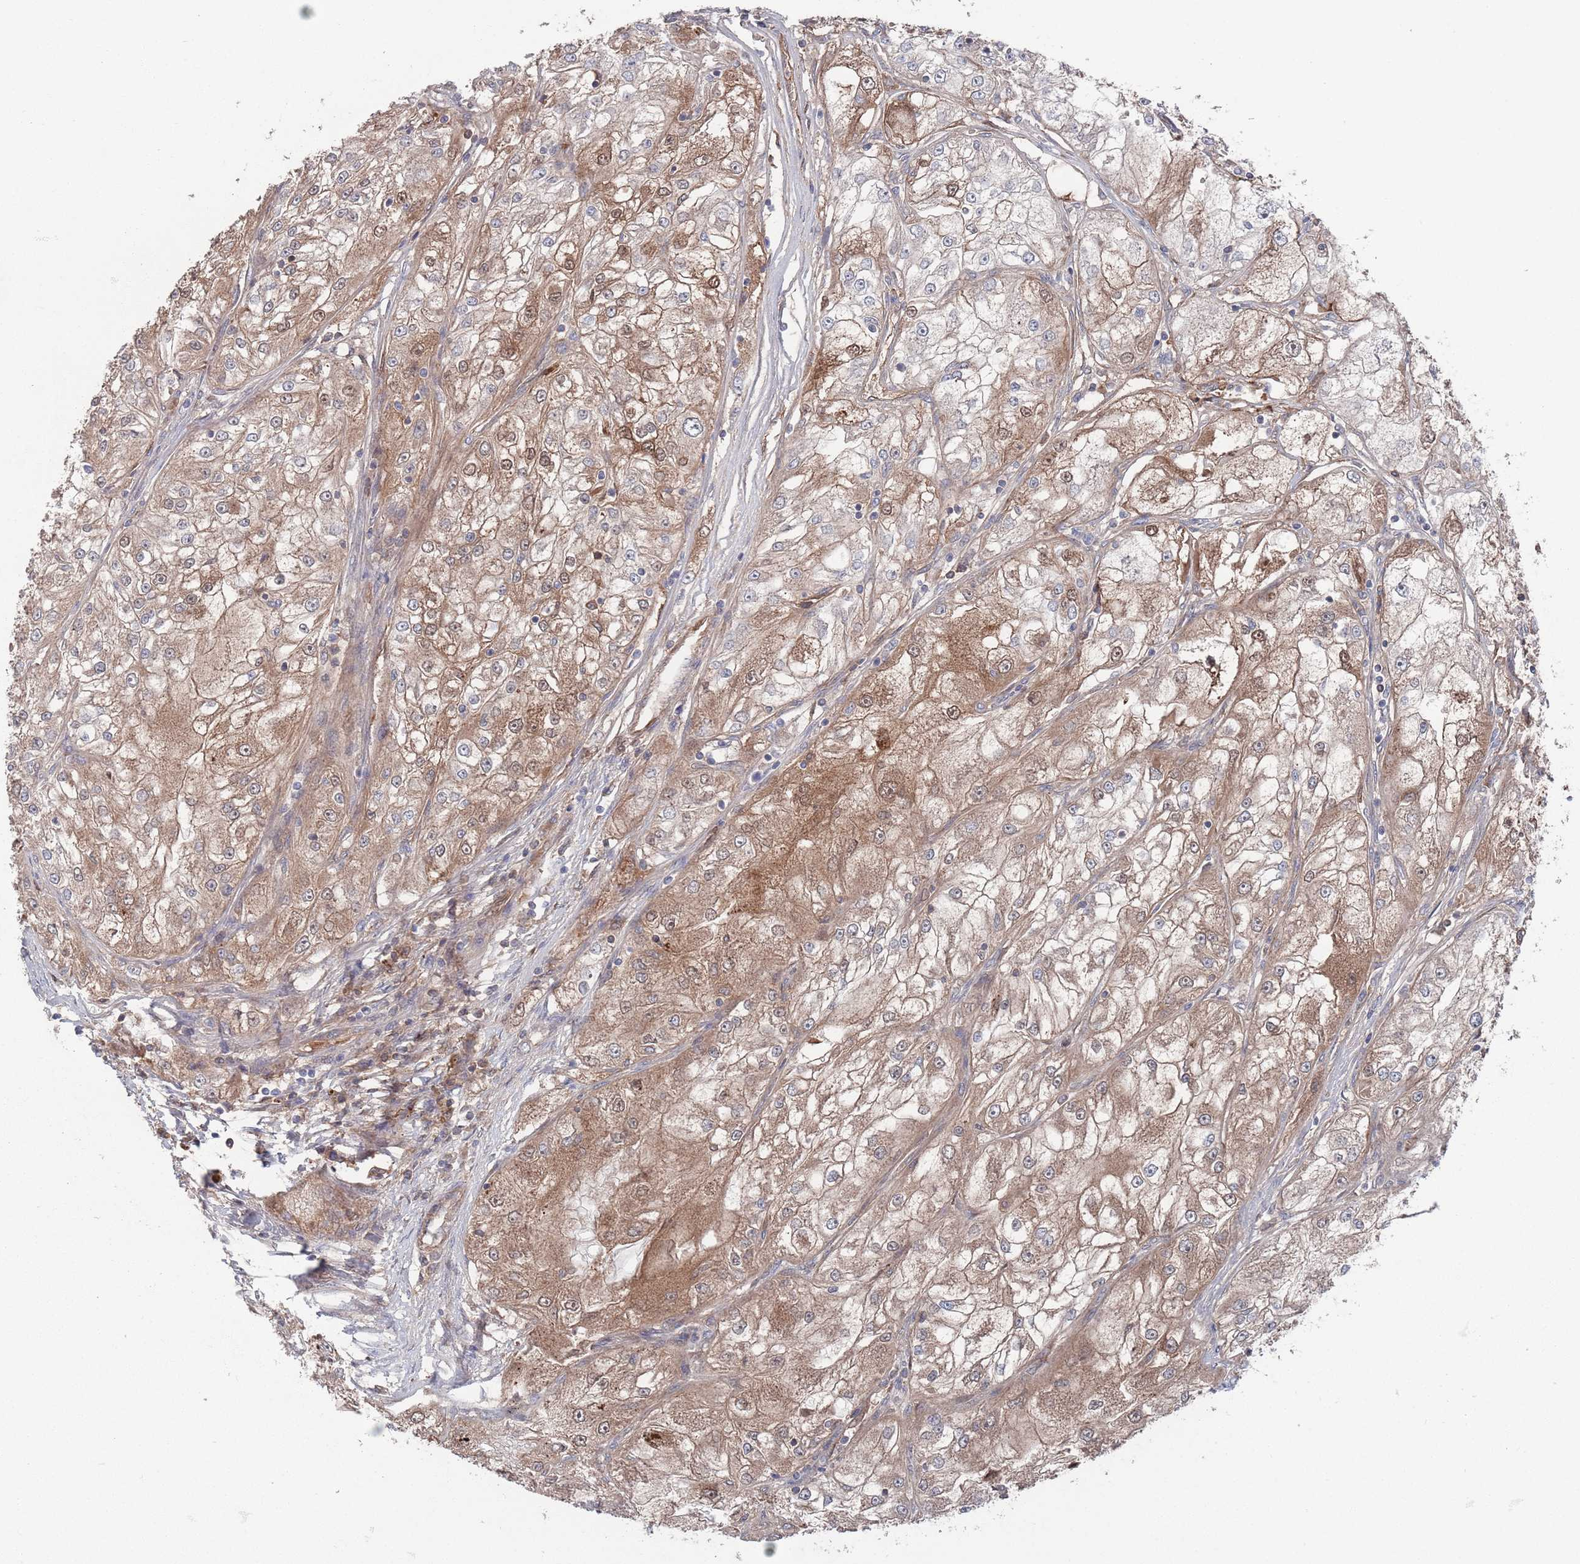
{"staining": {"intensity": "moderate", "quantity": "25%-75%", "location": "cytoplasmic/membranous,nuclear"}, "tissue": "renal cancer", "cell_type": "Tumor cells", "image_type": "cancer", "snomed": [{"axis": "morphology", "description": "Adenocarcinoma, NOS"}, {"axis": "topography", "description": "Kidney"}], "caption": "Protein analysis of renal cancer (adenocarcinoma) tissue shows moderate cytoplasmic/membranous and nuclear staining in about 25%-75% of tumor cells.", "gene": "PLEKHA4", "patient": {"sex": "female", "age": 72}}